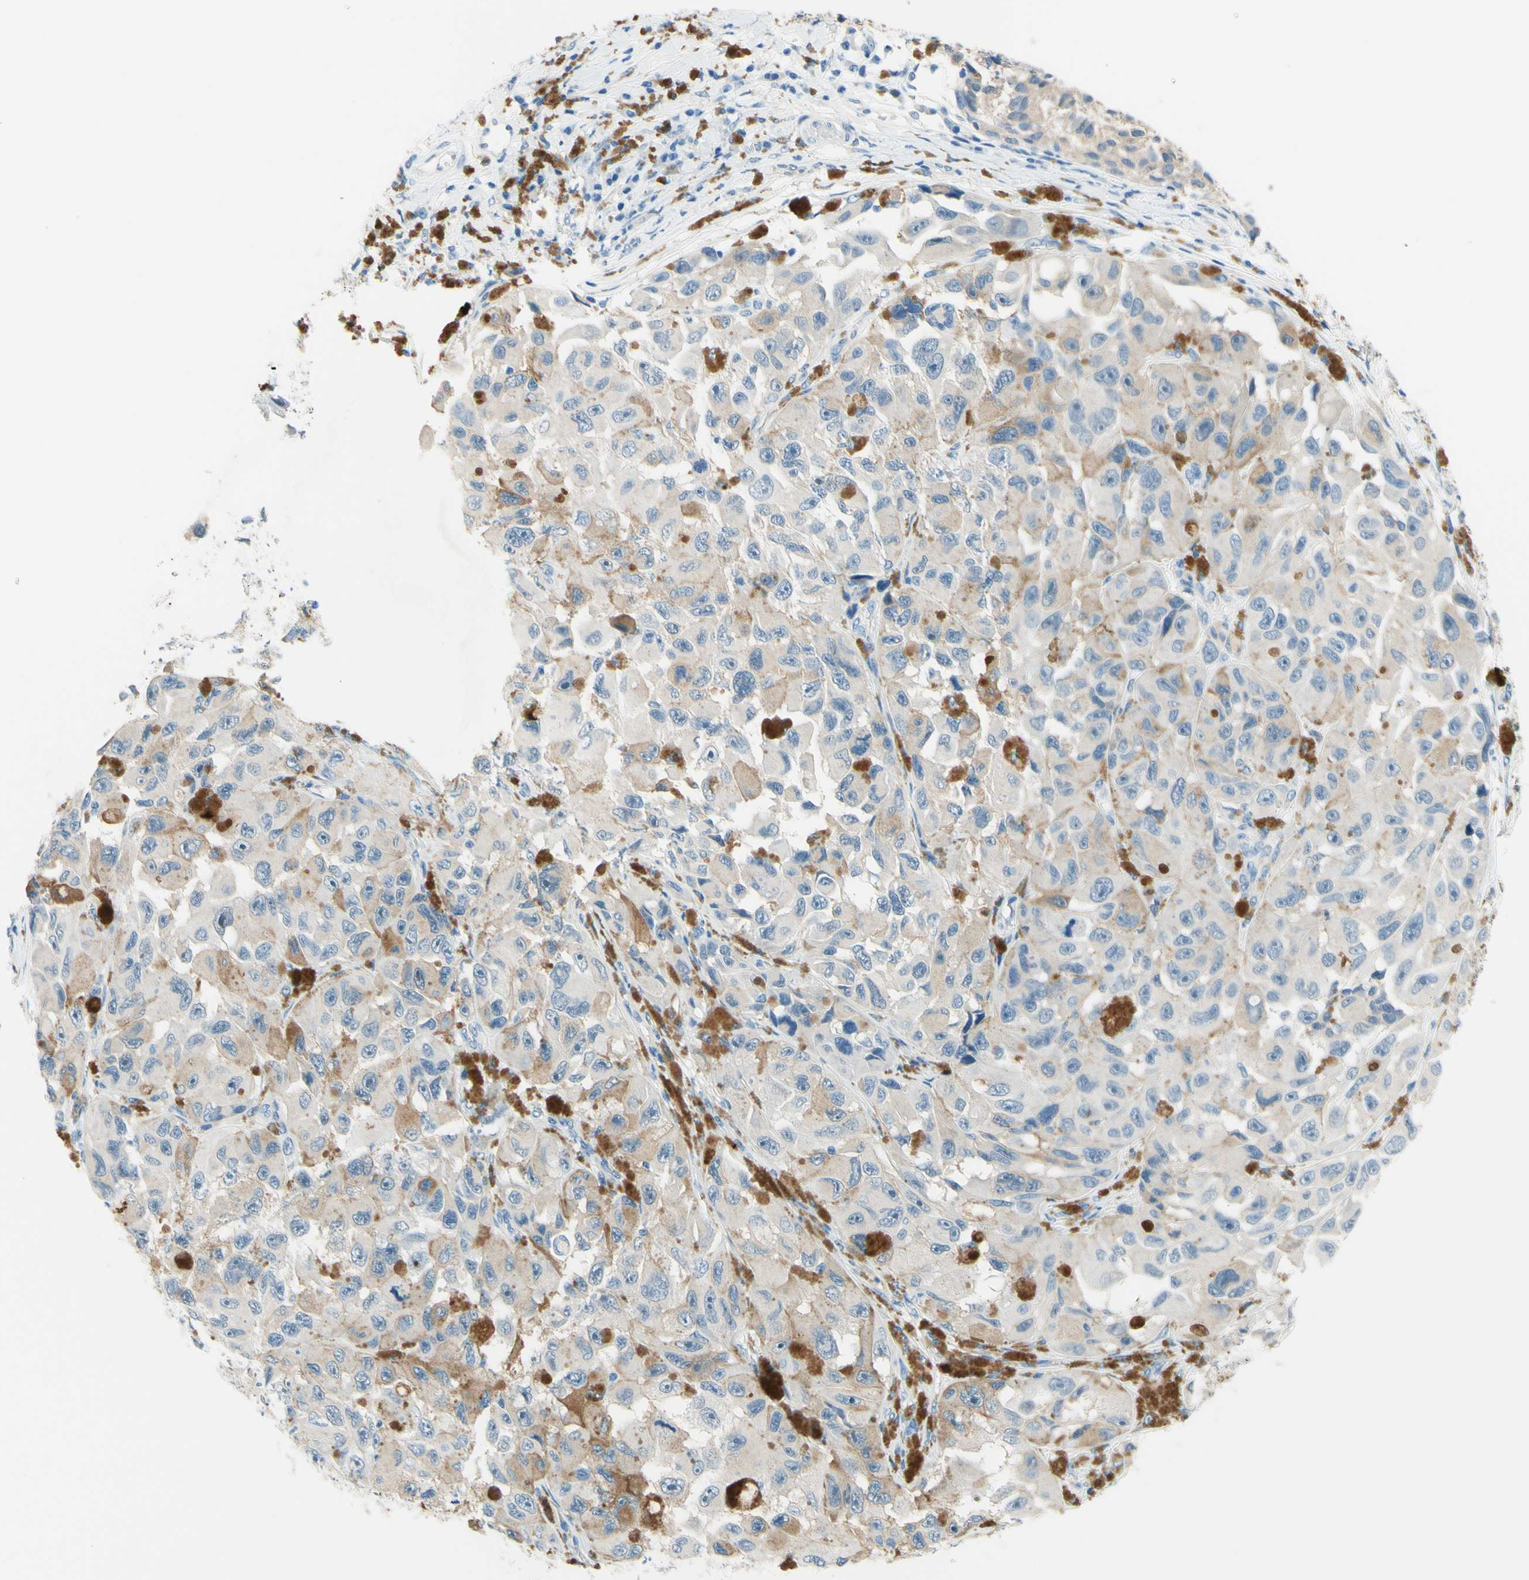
{"staining": {"intensity": "negative", "quantity": "none", "location": "none"}, "tissue": "melanoma", "cell_type": "Tumor cells", "image_type": "cancer", "snomed": [{"axis": "morphology", "description": "Malignant melanoma, NOS"}, {"axis": "topography", "description": "Skin"}], "caption": "Image shows no significant protein staining in tumor cells of melanoma.", "gene": "PASD1", "patient": {"sex": "female", "age": 73}}